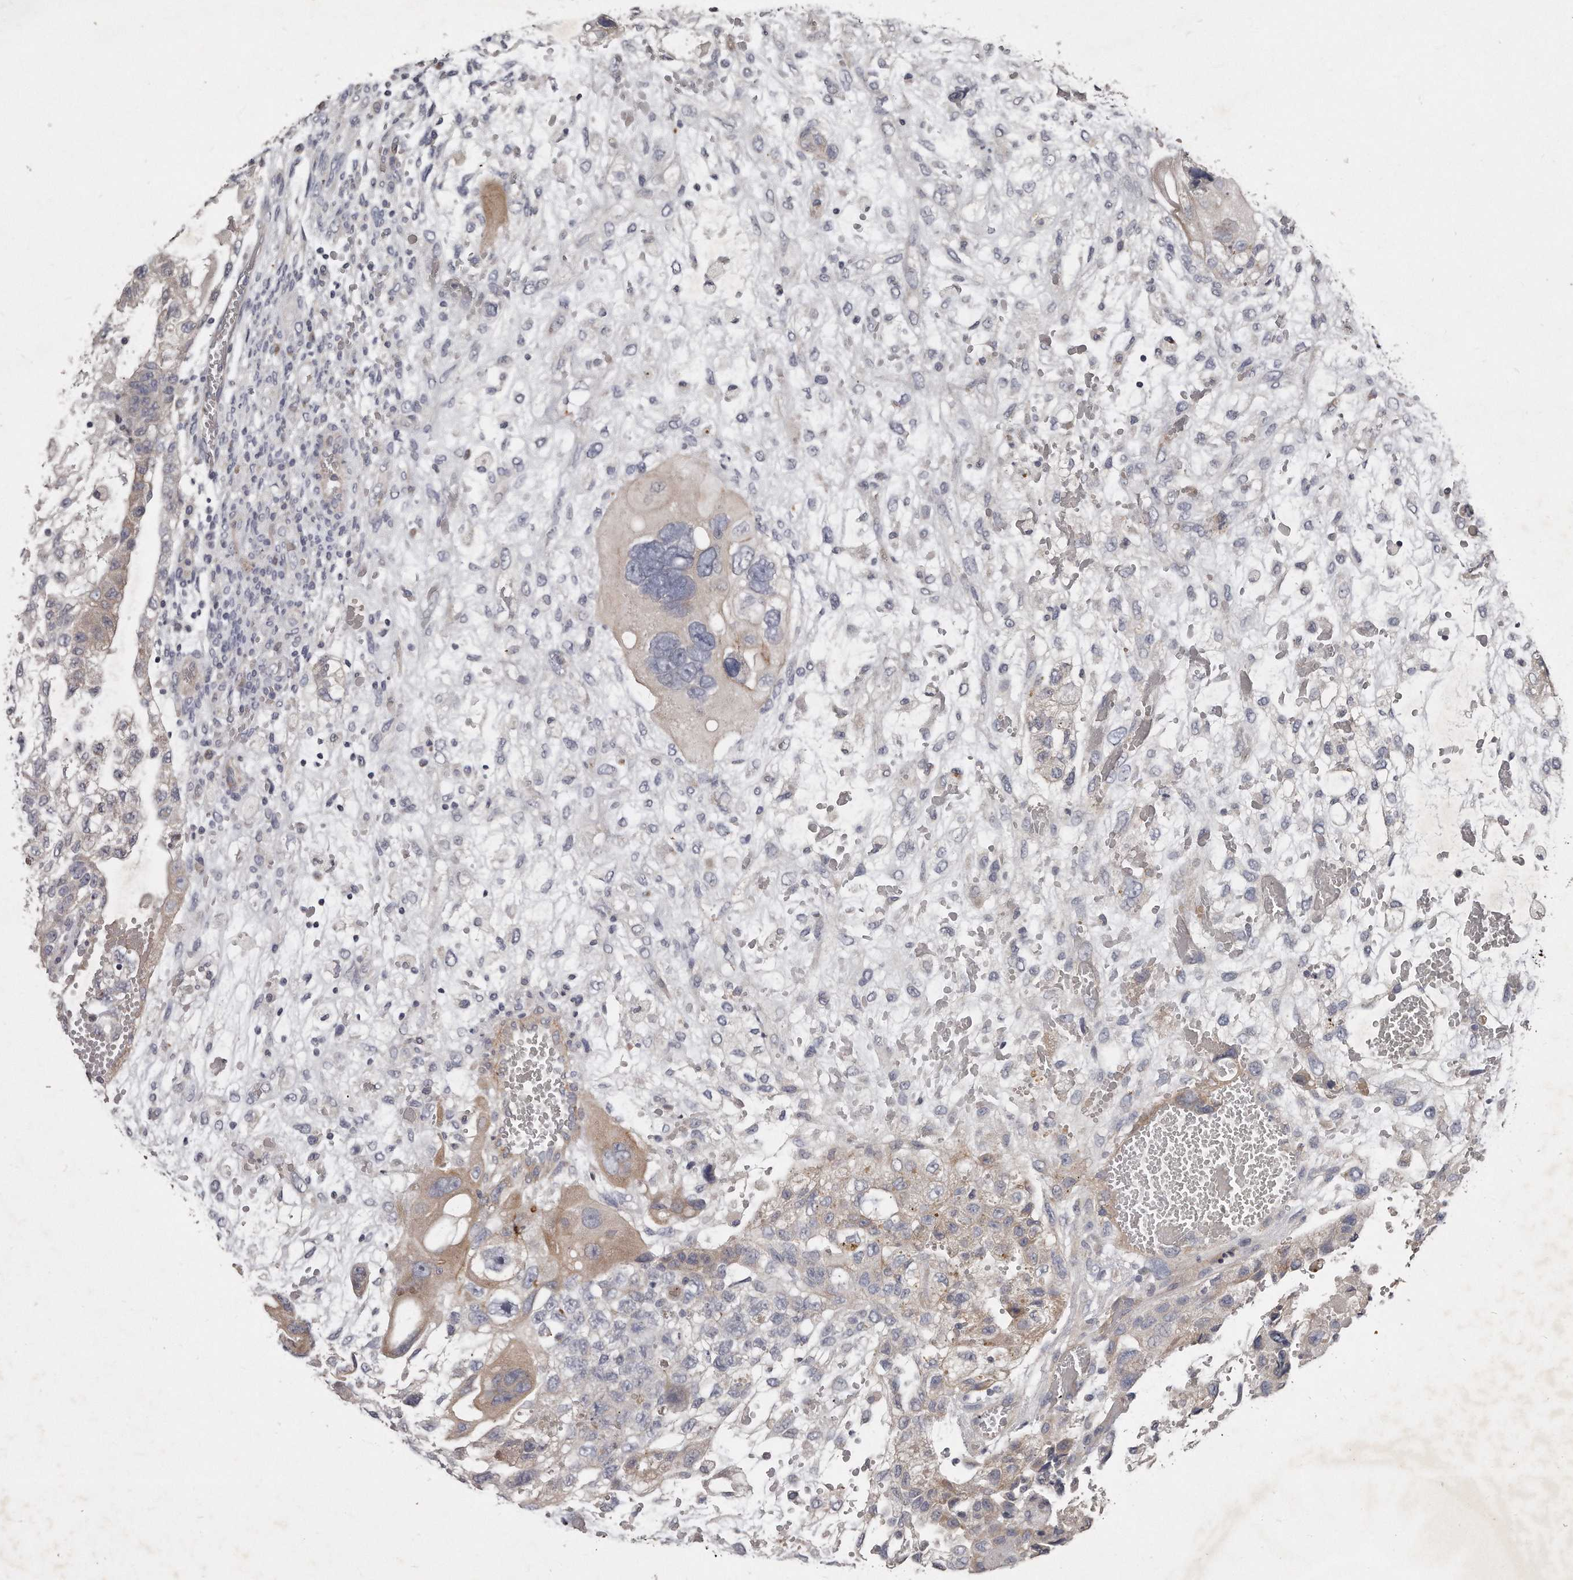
{"staining": {"intensity": "negative", "quantity": "none", "location": "none"}, "tissue": "testis cancer", "cell_type": "Tumor cells", "image_type": "cancer", "snomed": [{"axis": "morphology", "description": "Carcinoma, Embryonal, NOS"}, {"axis": "topography", "description": "Testis"}], "caption": "Testis cancer was stained to show a protein in brown. There is no significant staining in tumor cells.", "gene": "TECR", "patient": {"sex": "male", "age": 36}}